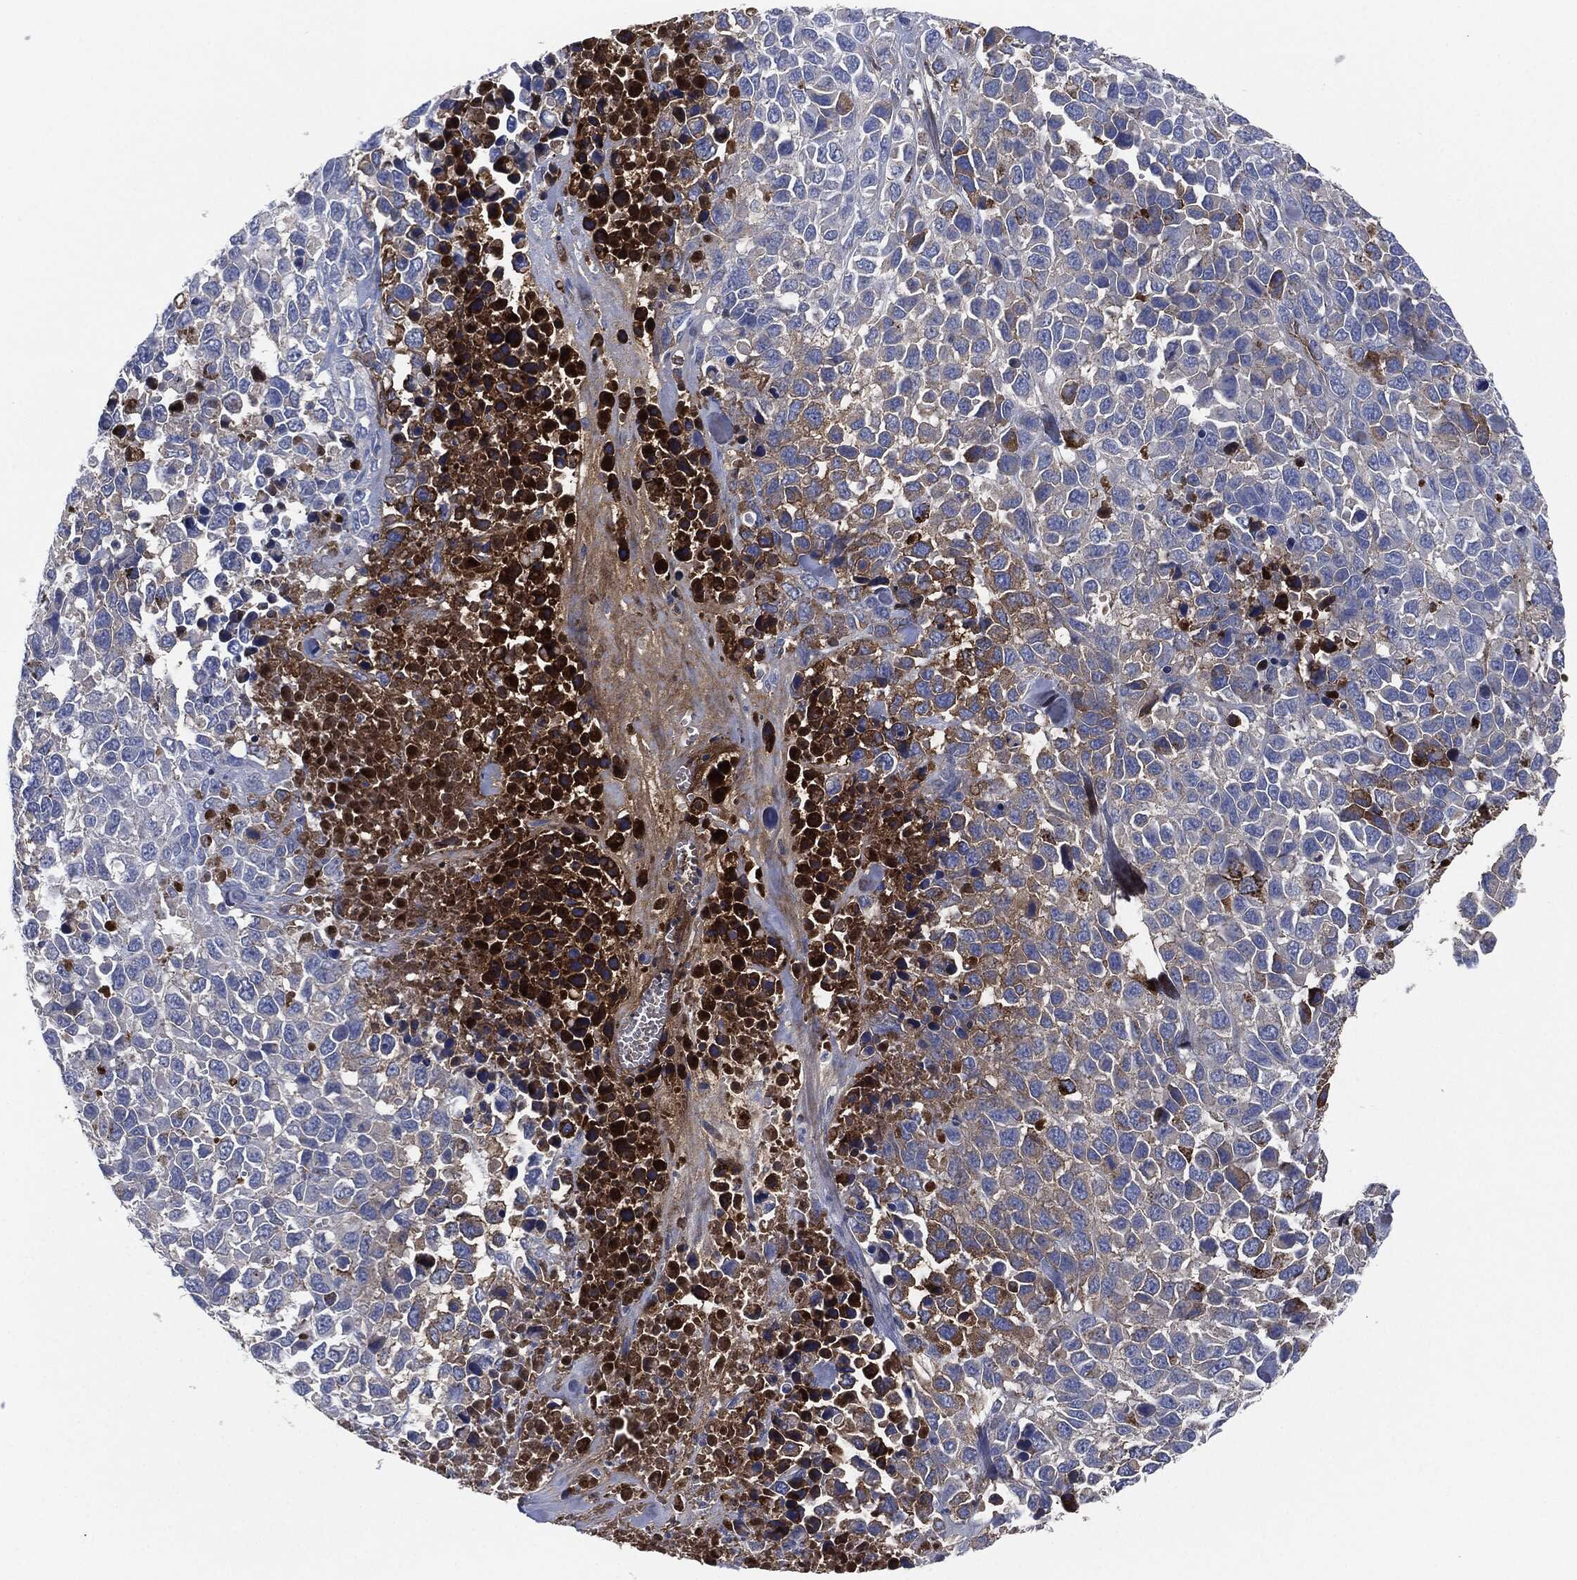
{"staining": {"intensity": "moderate", "quantity": "<25%", "location": "cytoplasmic/membranous"}, "tissue": "melanoma", "cell_type": "Tumor cells", "image_type": "cancer", "snomed": [{"axis": "morphology", "description": "Malignant melanoma, Metastatic site"}, {"axis": "topography", "description": "Skin"}], "caption": "IHC staining of melanoma, which demonstrates low levels of moderate cytoplasmic/membranous expression in about <25% of tumor cells indicating moderate cytoplasmic/membranous protein staining. The staining was performed using DAB (brown) for protein detection and nuclei were counterstained in hematoxylin (blue).", "gene": "APOB", "patient": {"sex": "male", "age": 84}}